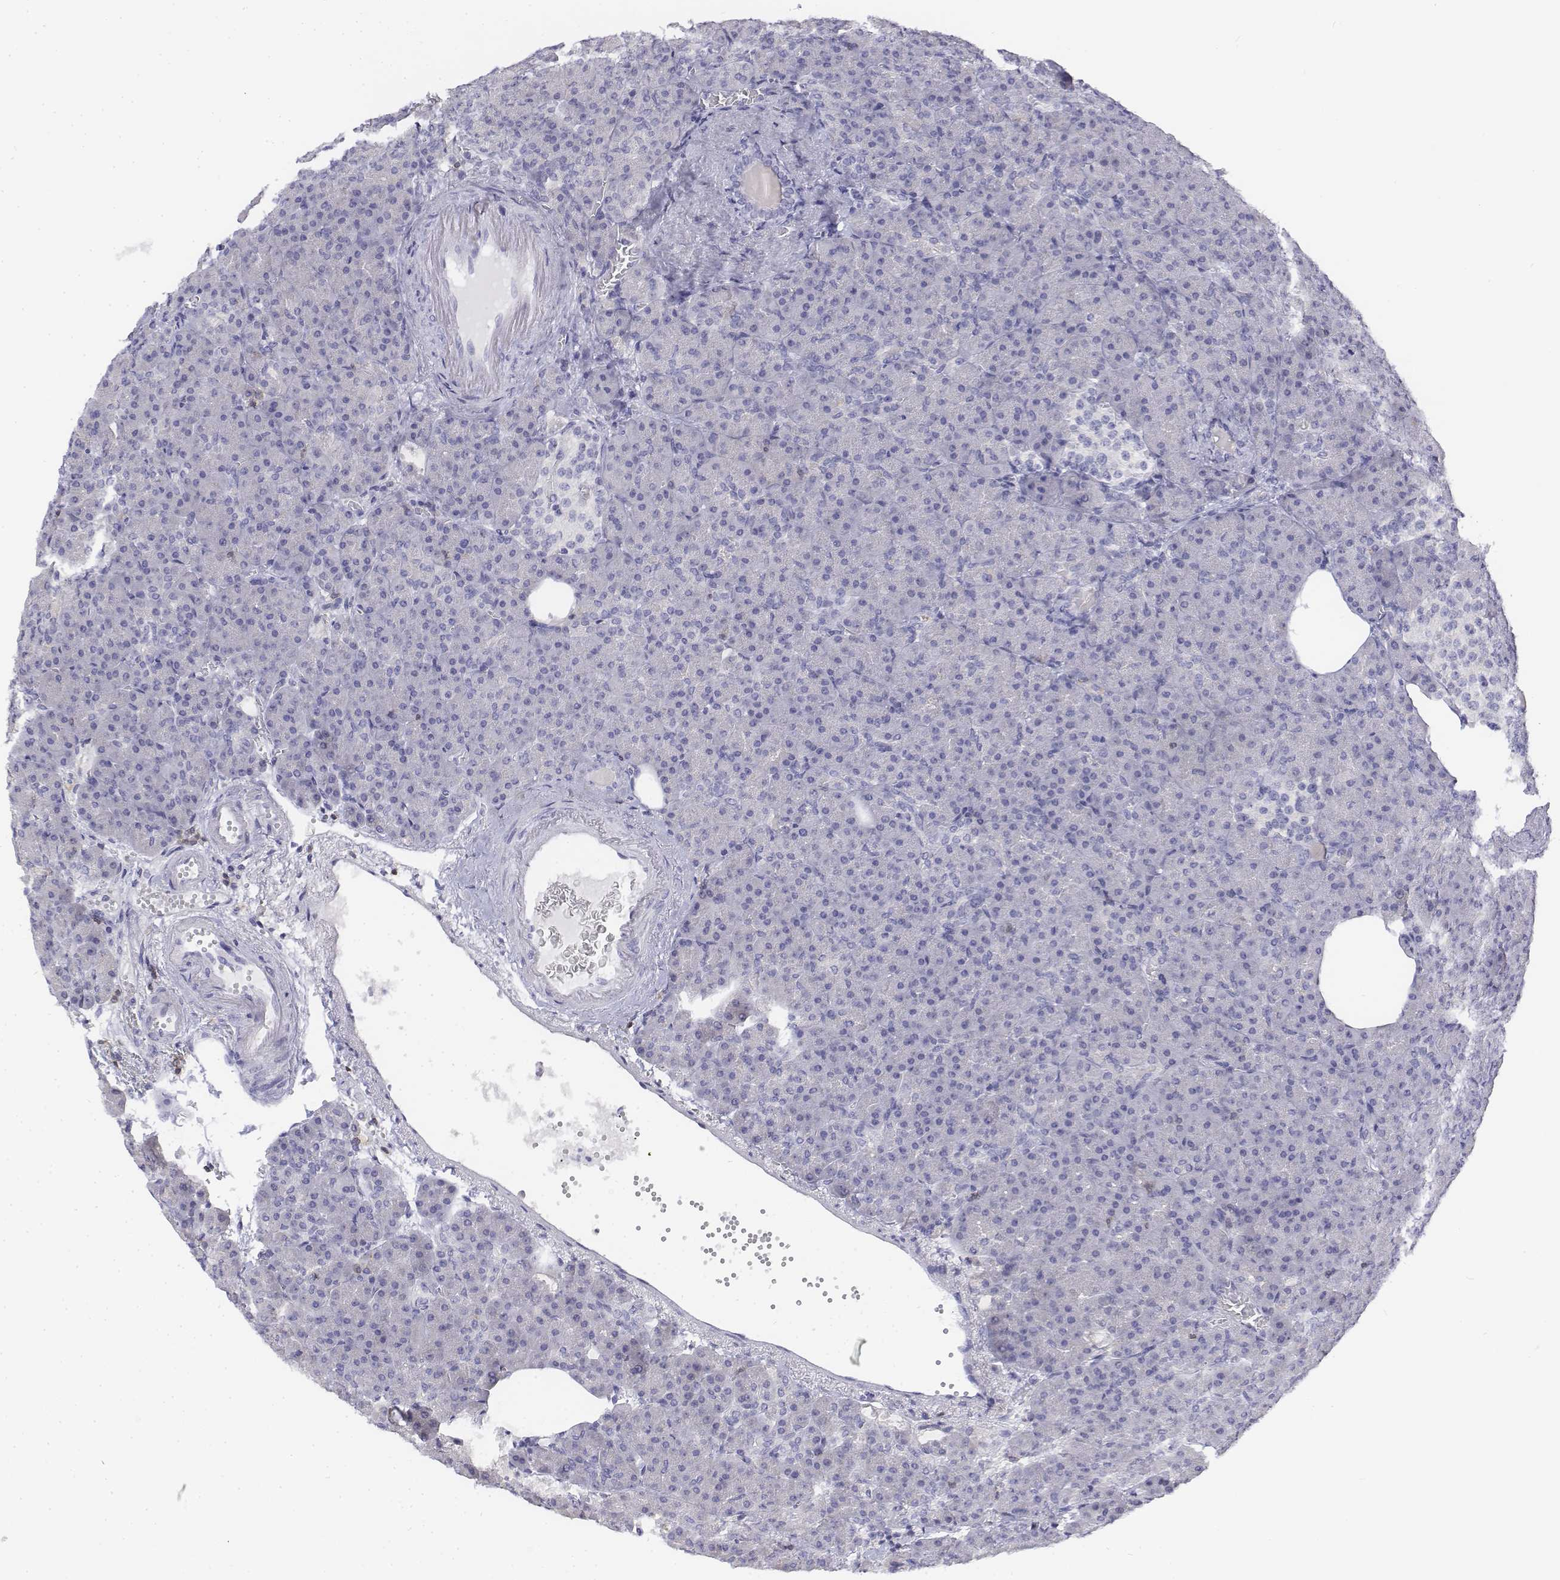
{"staining": {"intensity": "negative", "quantity": "none", "location": "none"}, "tissue": "pancreas", "cell_type": "Exocrine glandular cells", "image_type": "normal", "snomed": [{"axis": "morphology", "description": "Normal tissue, NOS"}, {"axis": "topography", "description": "Pancreas"}], "caption": "Human pancreas stained for a protein using immunohistochemistry shows no staining in exocrine glandular cells.", "gene": "CD3E", "patient": {"sex": "female", "age": 74}}